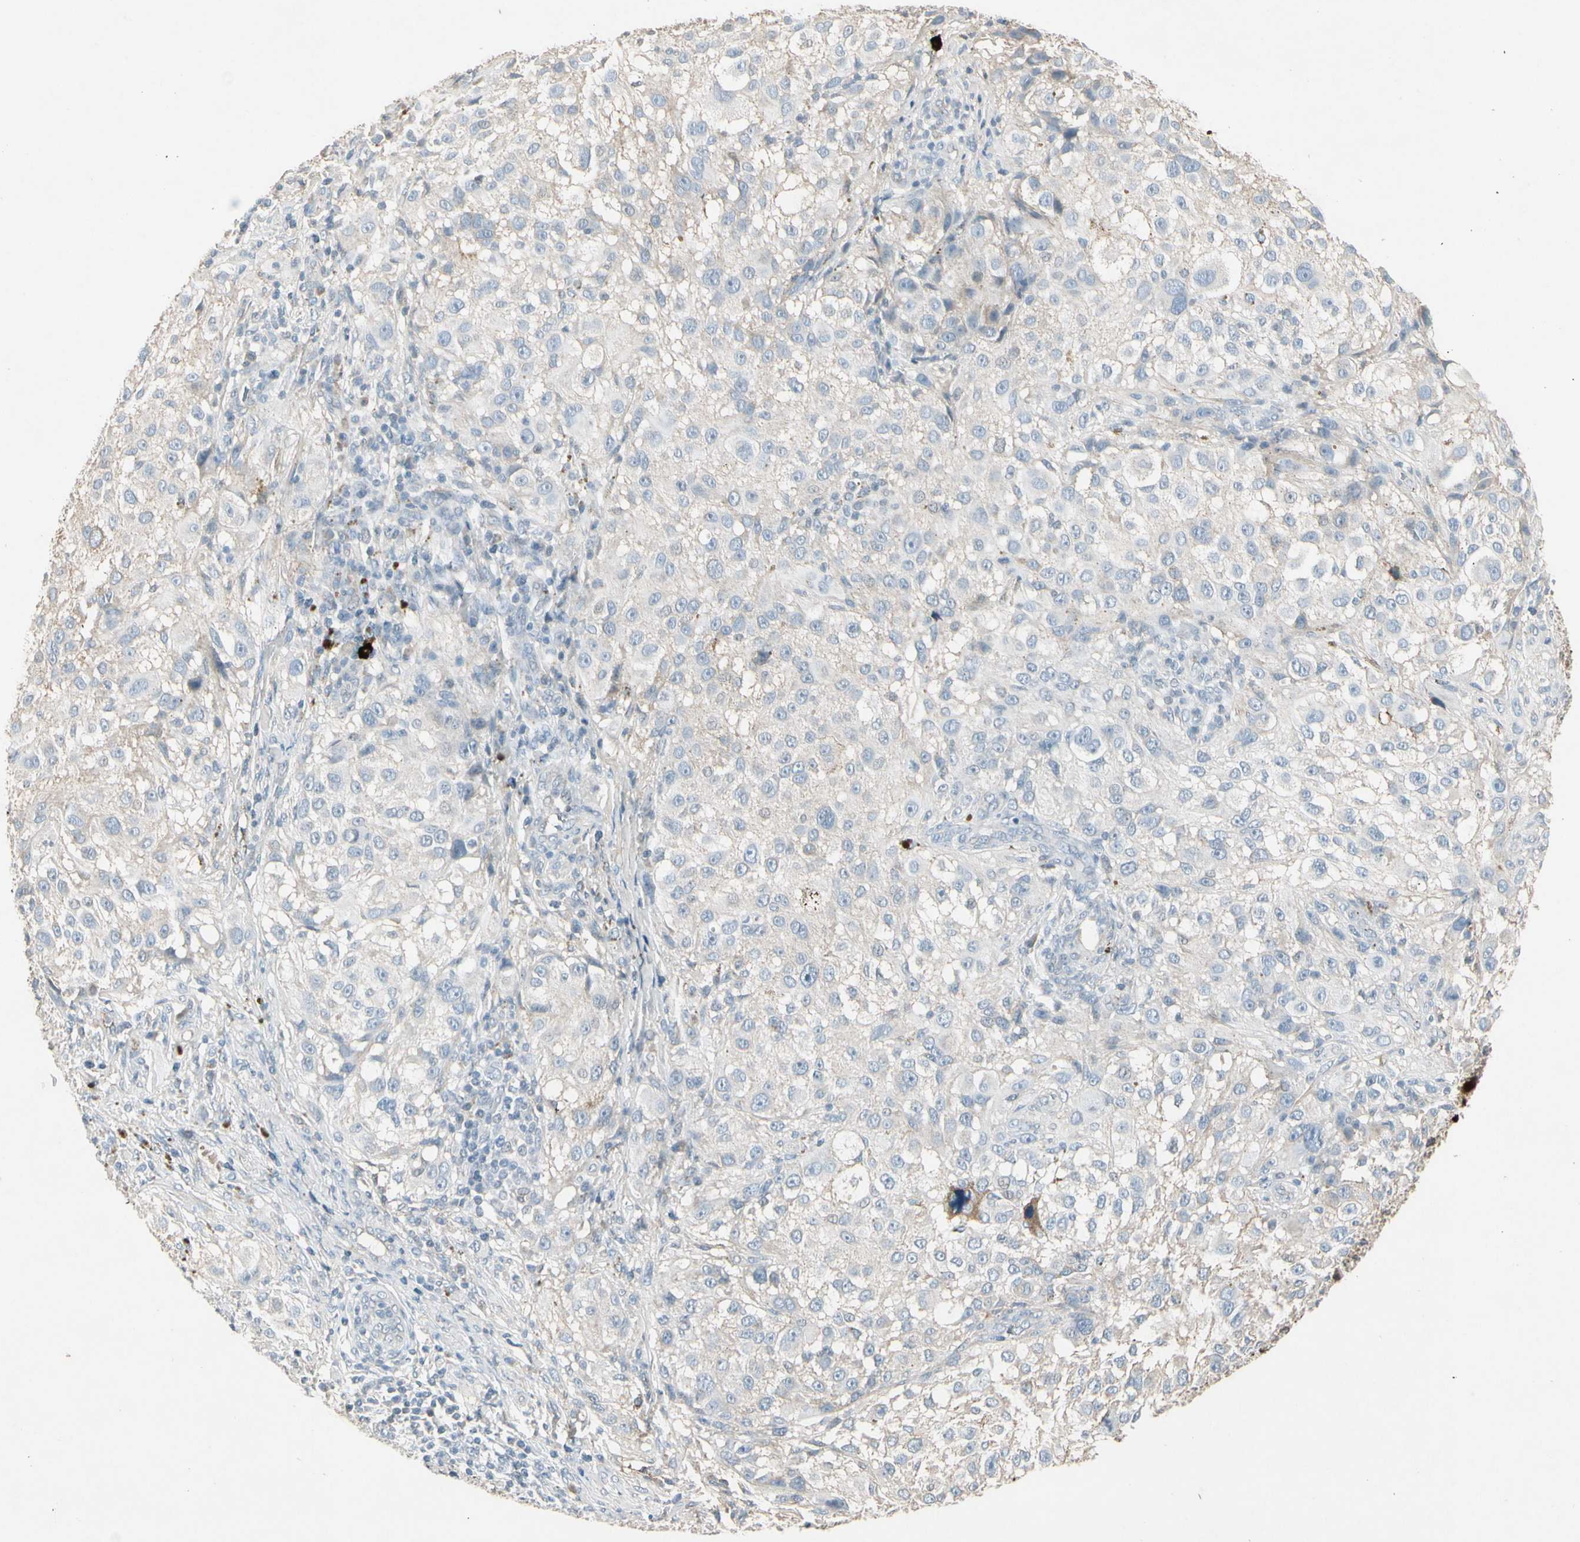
{"staining": {"intensity": "negative", "quantity": "none", "location": "none"}, "tissue": "melanoma", "cell_type": "Tumor cells", "image_type": "cancer", "snomed": [{"axis": "morphology", "description": "Necrosis, NOS"}, {"axis": "morphology", "description": "Malignant melanoma, NOS"}, {"axis": "topography", "description": "Skin"}], "caption": "Tumor cells are negative for brown protein staining in malignant melanoma. Nuclei are stained in blue.", "gene": "IGHM", "patient": {"sex": "female", "age": 87}}